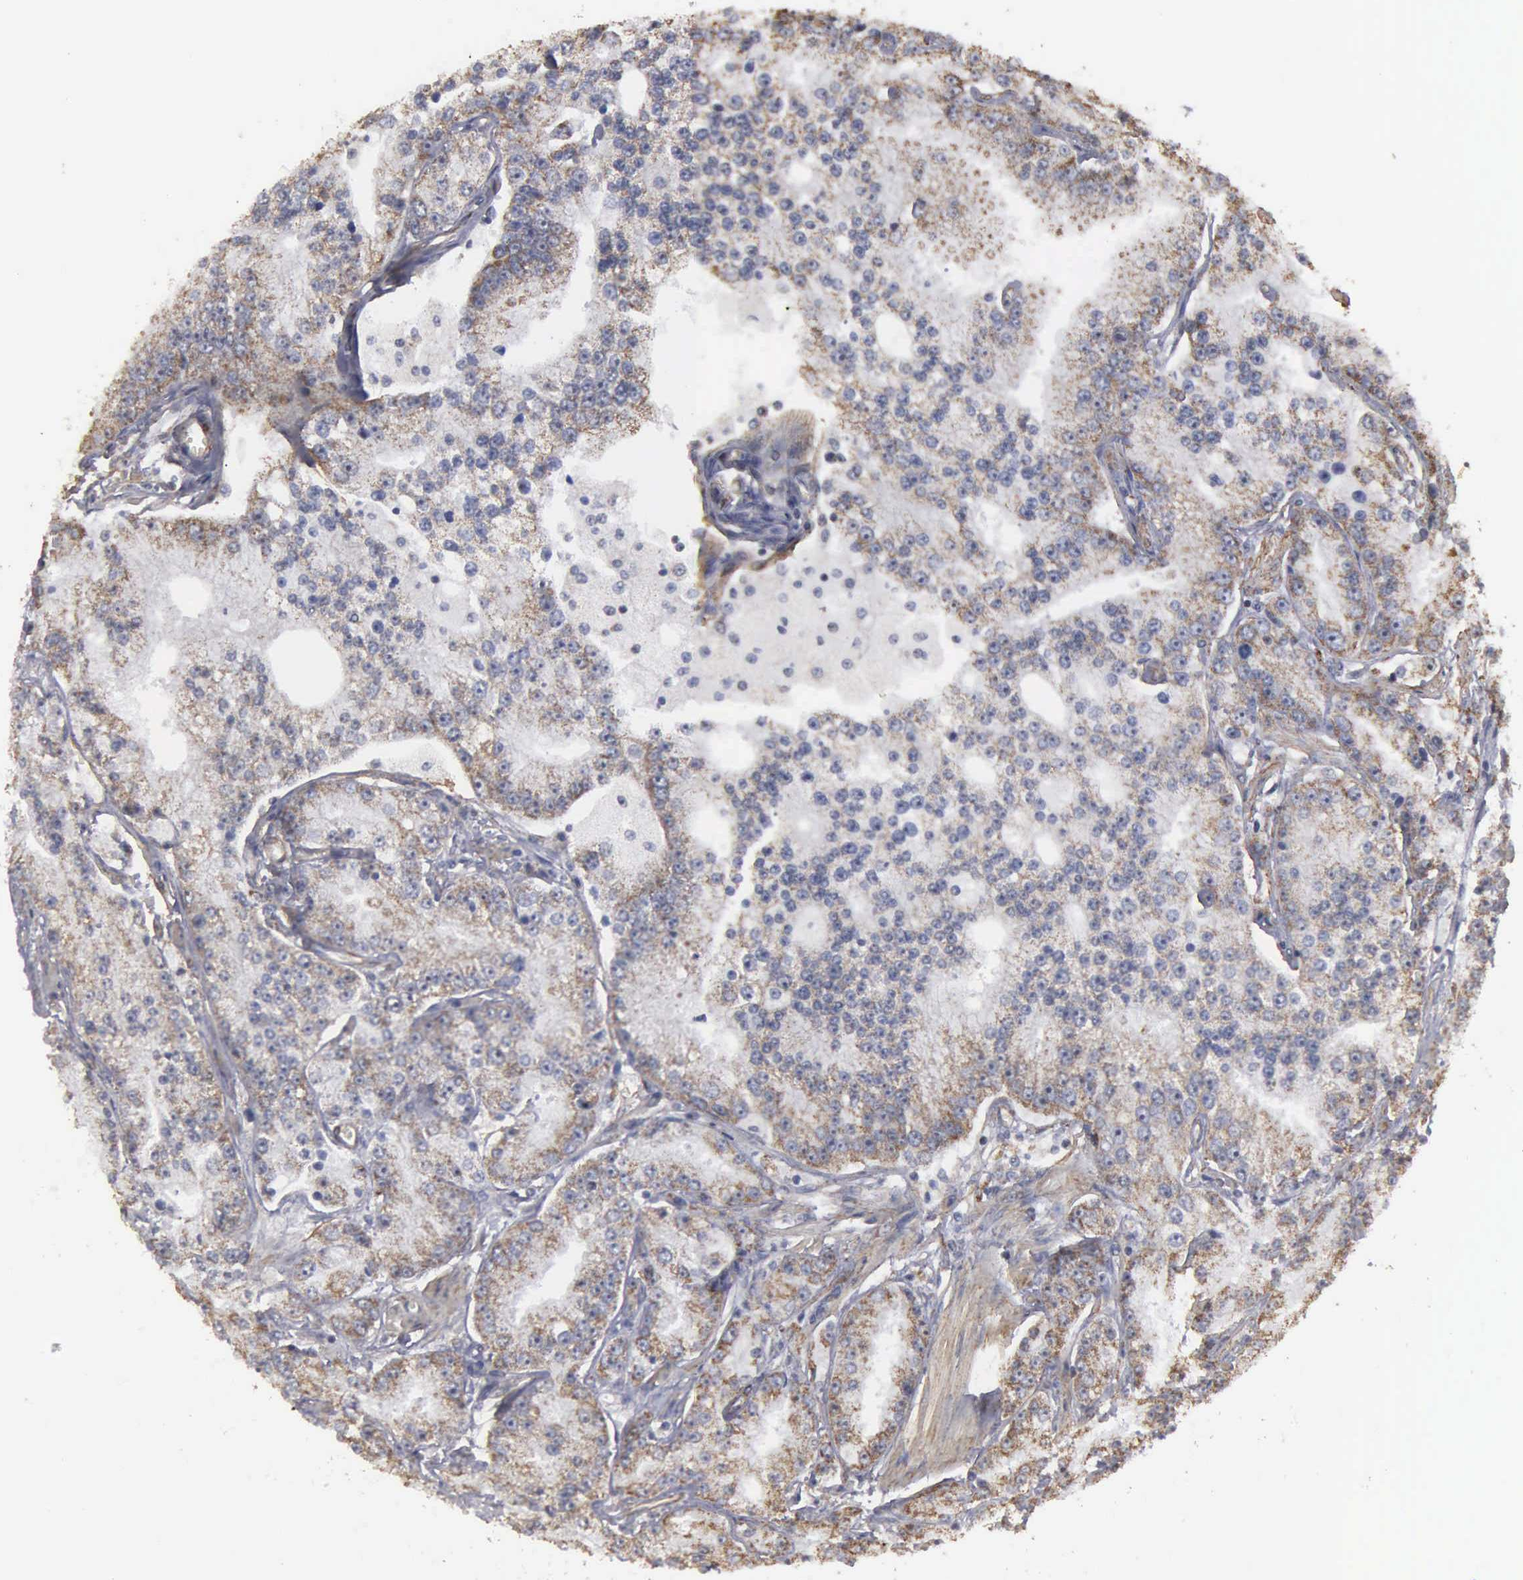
{"staining": {"intensity": "weak", "quantity": "25%-75%", "location": "cytoplasmic/membranous"}, "tissue": "prostate cancer", "cell_type": "Tumor cells", "image_type": "cancer", "snomed": [{"axis": "morphology", "description": "Adenocarcinoma, Medium grade"}, {"axis": "topography", "description": "Prostate"}], "caption": "IHC histopathology image of prostate medium-grade adenocarcinoma stained for a protein (brown), which reveals low levels of weak cytoplasmic/membranous expression in approximately 25%-75% of tumor cells.", "gene": "NGDN", "patient": {"sex": "male", "age": 72}}